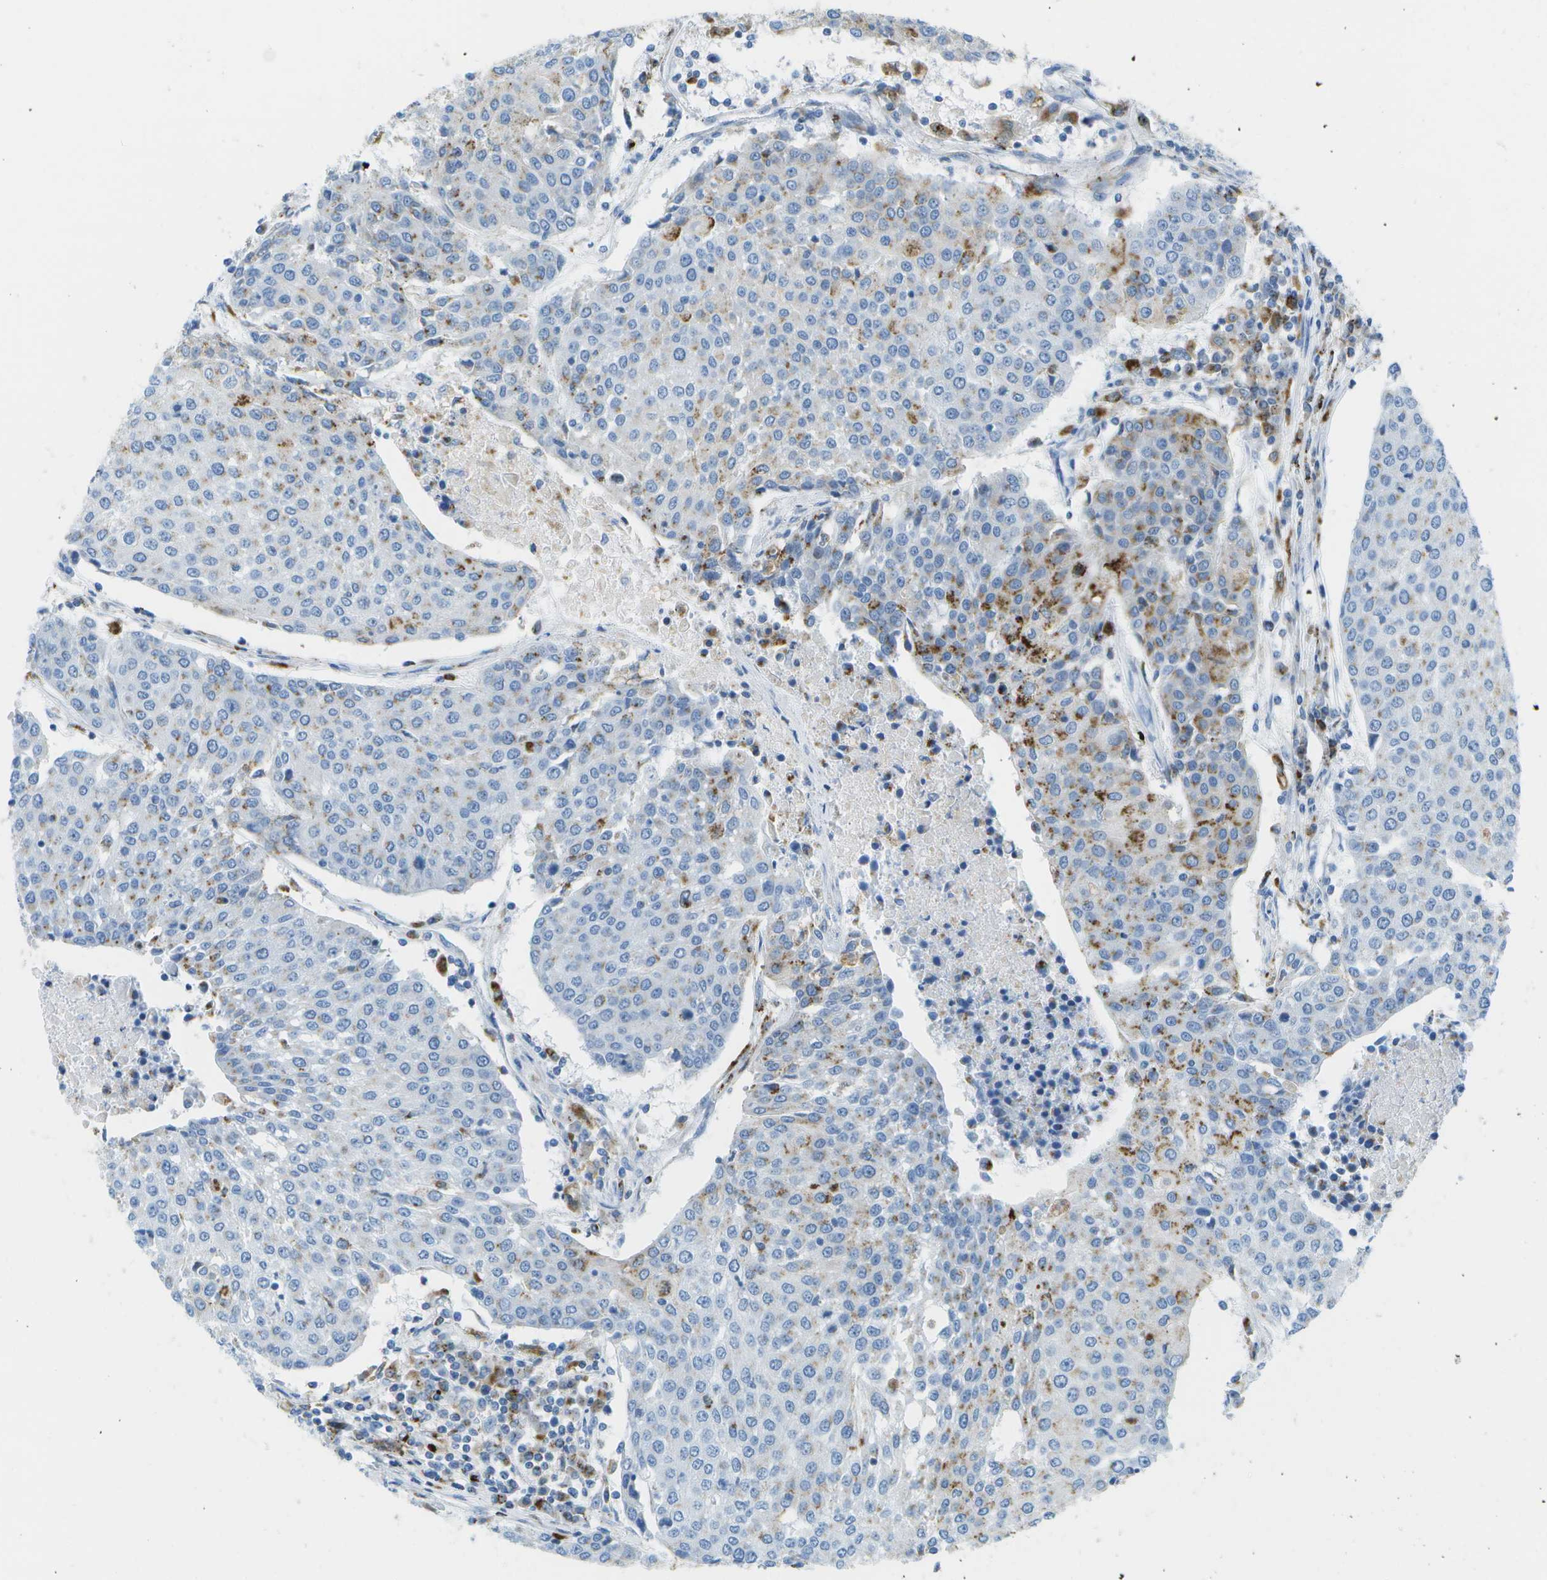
{"staining": {"intensity": "moderate", "quantity": "<25%", "location": "cytoplasmic/membranous"}, "tissue": "urothelial cancer", "cell_type": "Tumor cells", "image_type": "cancer", "snomed": [{"axis": "morphology", "description": "Urothelial carcinoma, High grade"}, {"axis": "topography", "description": "Urinary bladder"}], "caption": "Human urothelial cancer stained with a brown dye shows moderate cytoplasmic/membranous positive staining in about <25% of tumor cells.", "gene": "PRCP", "patient": {"sex": "female", "age": 85}}